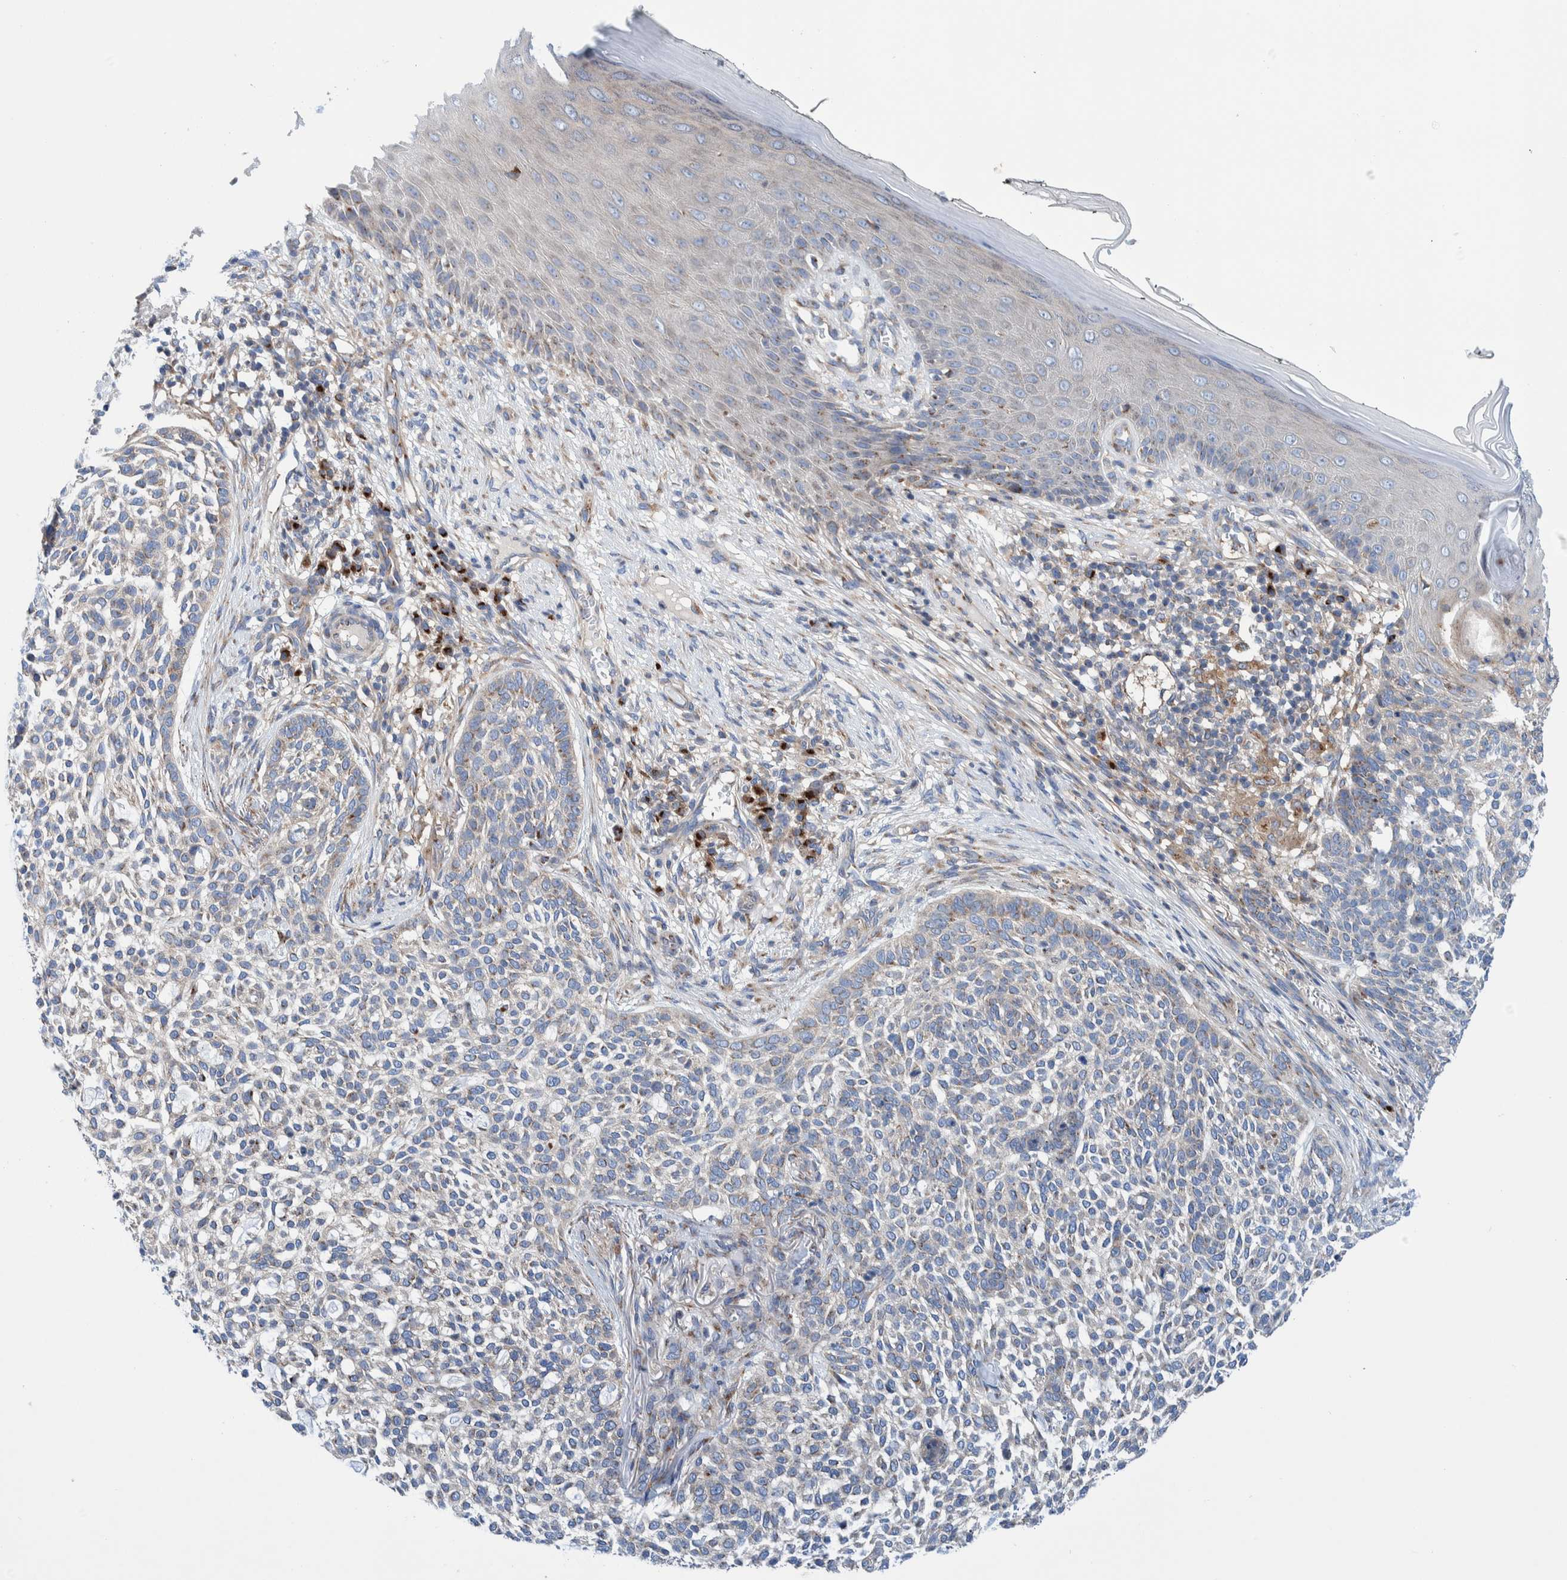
{"staining": {"intensity": "weak", "quantity": "<25%", "location": "cytoplasmic/membranous"}, "tissue": "skin cancer", "cell_type": "Tumor cells", "image_type": "cancer", "snomed": [{"axis": "morphology", "description": "Basal cell carcinoma"}, {"axis": "topography", "description": "Skin"}], "caption": "Tumor cells show no significant positivity in skin basal cell carcinoma.", "gene": "TRIM58", "patient": {"sex": "female", "age": 64}}